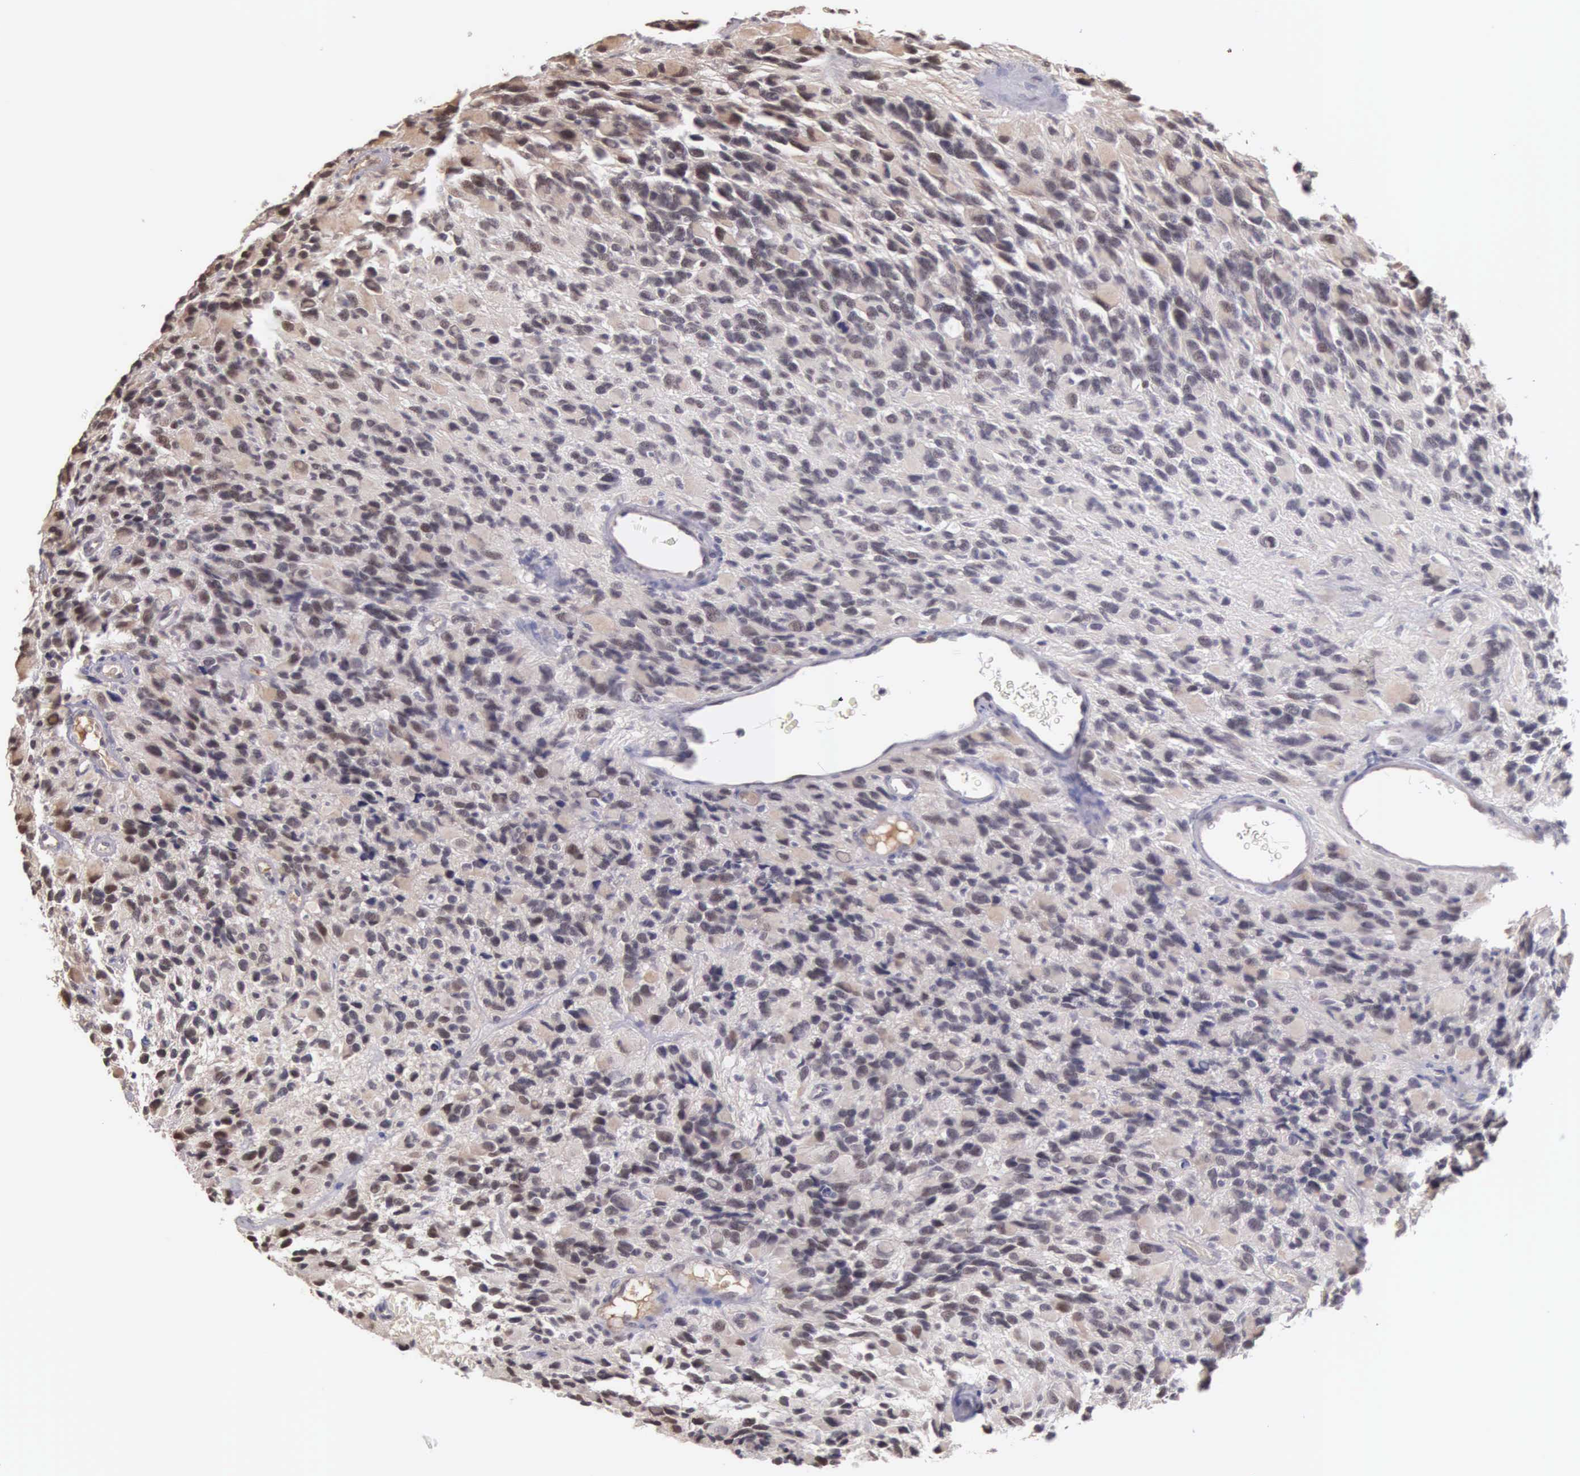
{"staining": {"intensity": "moderate", "quantity": "<25%", "location": "nuclear"}, "tissue": "glioma", "cell_type": "Tumor cells", "image_type": "cancer", "snomed": [{"axis": "morphology", "description": "Glioma, malignant, High grade"}, {"axis": "topography", "description": "Brain"}], "caption": "Immunohistochemical staining of glioma demonstrates moderate nuclear protein positivity in approximately <25% of tumor cells. (Brightfield microscopy of DAB IHC at high magnification).", "gene": "HMGXB4", "patient": {"sex": "male", "age": 77}}